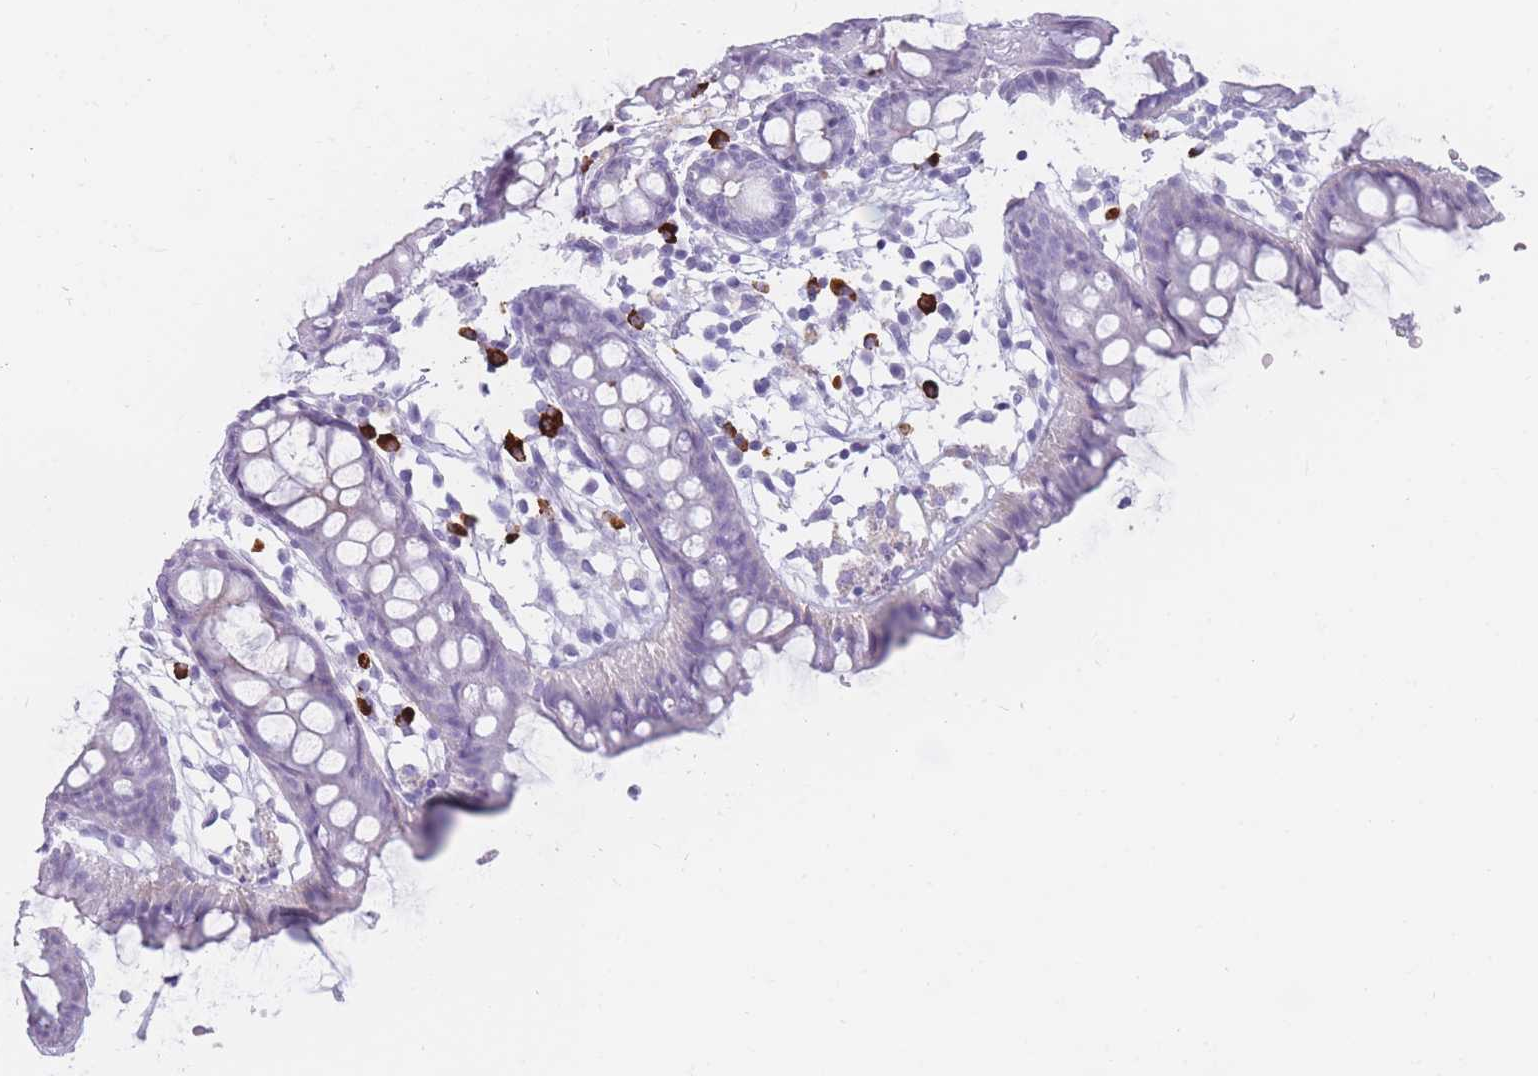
{"staining": {"intensity": "negative", "quantity": "none", "location": "none"}, "tissue": "colon", "cell_type": "Glandular cells", "image_type": "normal", "snomed": [{"axis": "morphology", "description": "Normal tissue, NOS"}, {"axis": "topography", "description": "Colon"}], "caption": "Immunohistochemical staining of unremarkable human colon displays no significant staining in glandular cells. (Brightfield microscopy of DAB immunohistochemistry at high magnification).", "gene": "TNFSF11", "patient": {"sex": "female", "age": 84}}